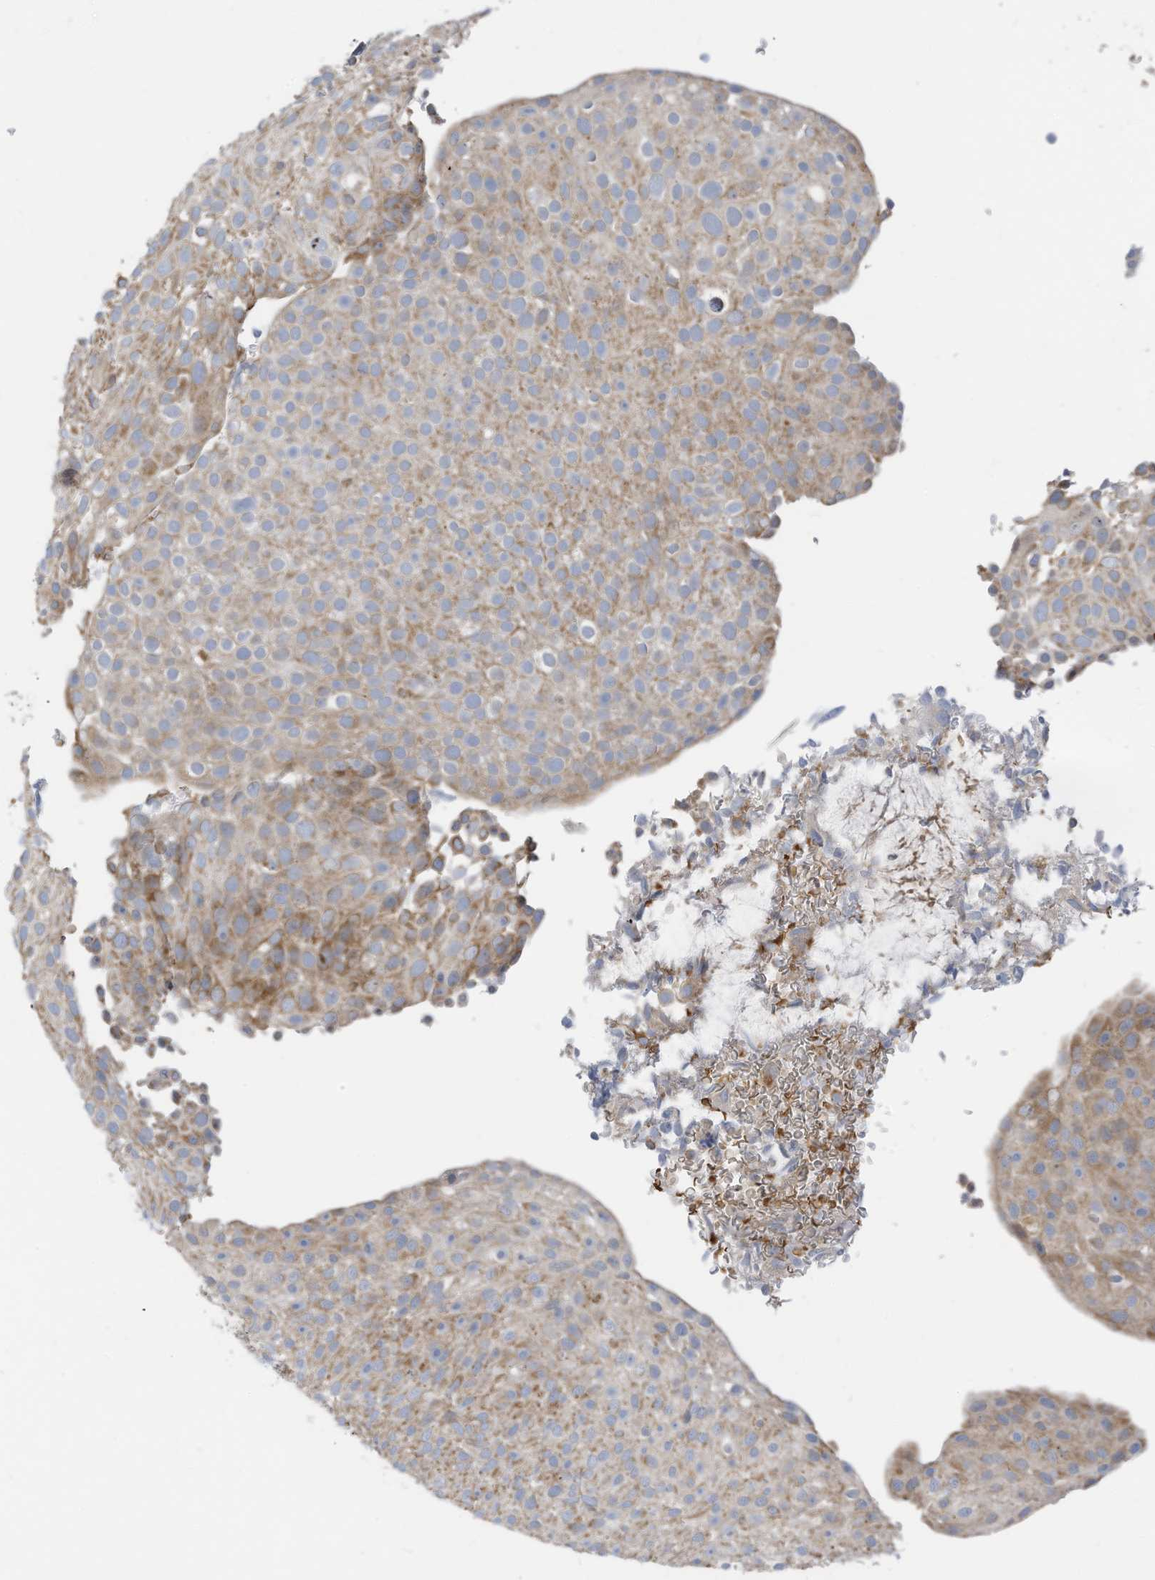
{"staining": {"intensity": "moderate", "quantity": "25%-75%", "location": "cytoplasmic/membranous"}, "tissue": "urothelial cancer", "cell_type": "Tumor cells", "image_type": "cancer", "snomed": [{"axis": "morphology", "description": "Urothelial carcinoma, Low grade"}, {"axis": "topography", "description": "Urinary bladder"}], "caption": "The image reveals a brown stain indicating the presence of a protein in the cytoplasmic/membranous of tumor cells in urothelial carcinoma (low-grade).", "gene": "EOMES", "patient": {"sex": "male", "age": 78}}